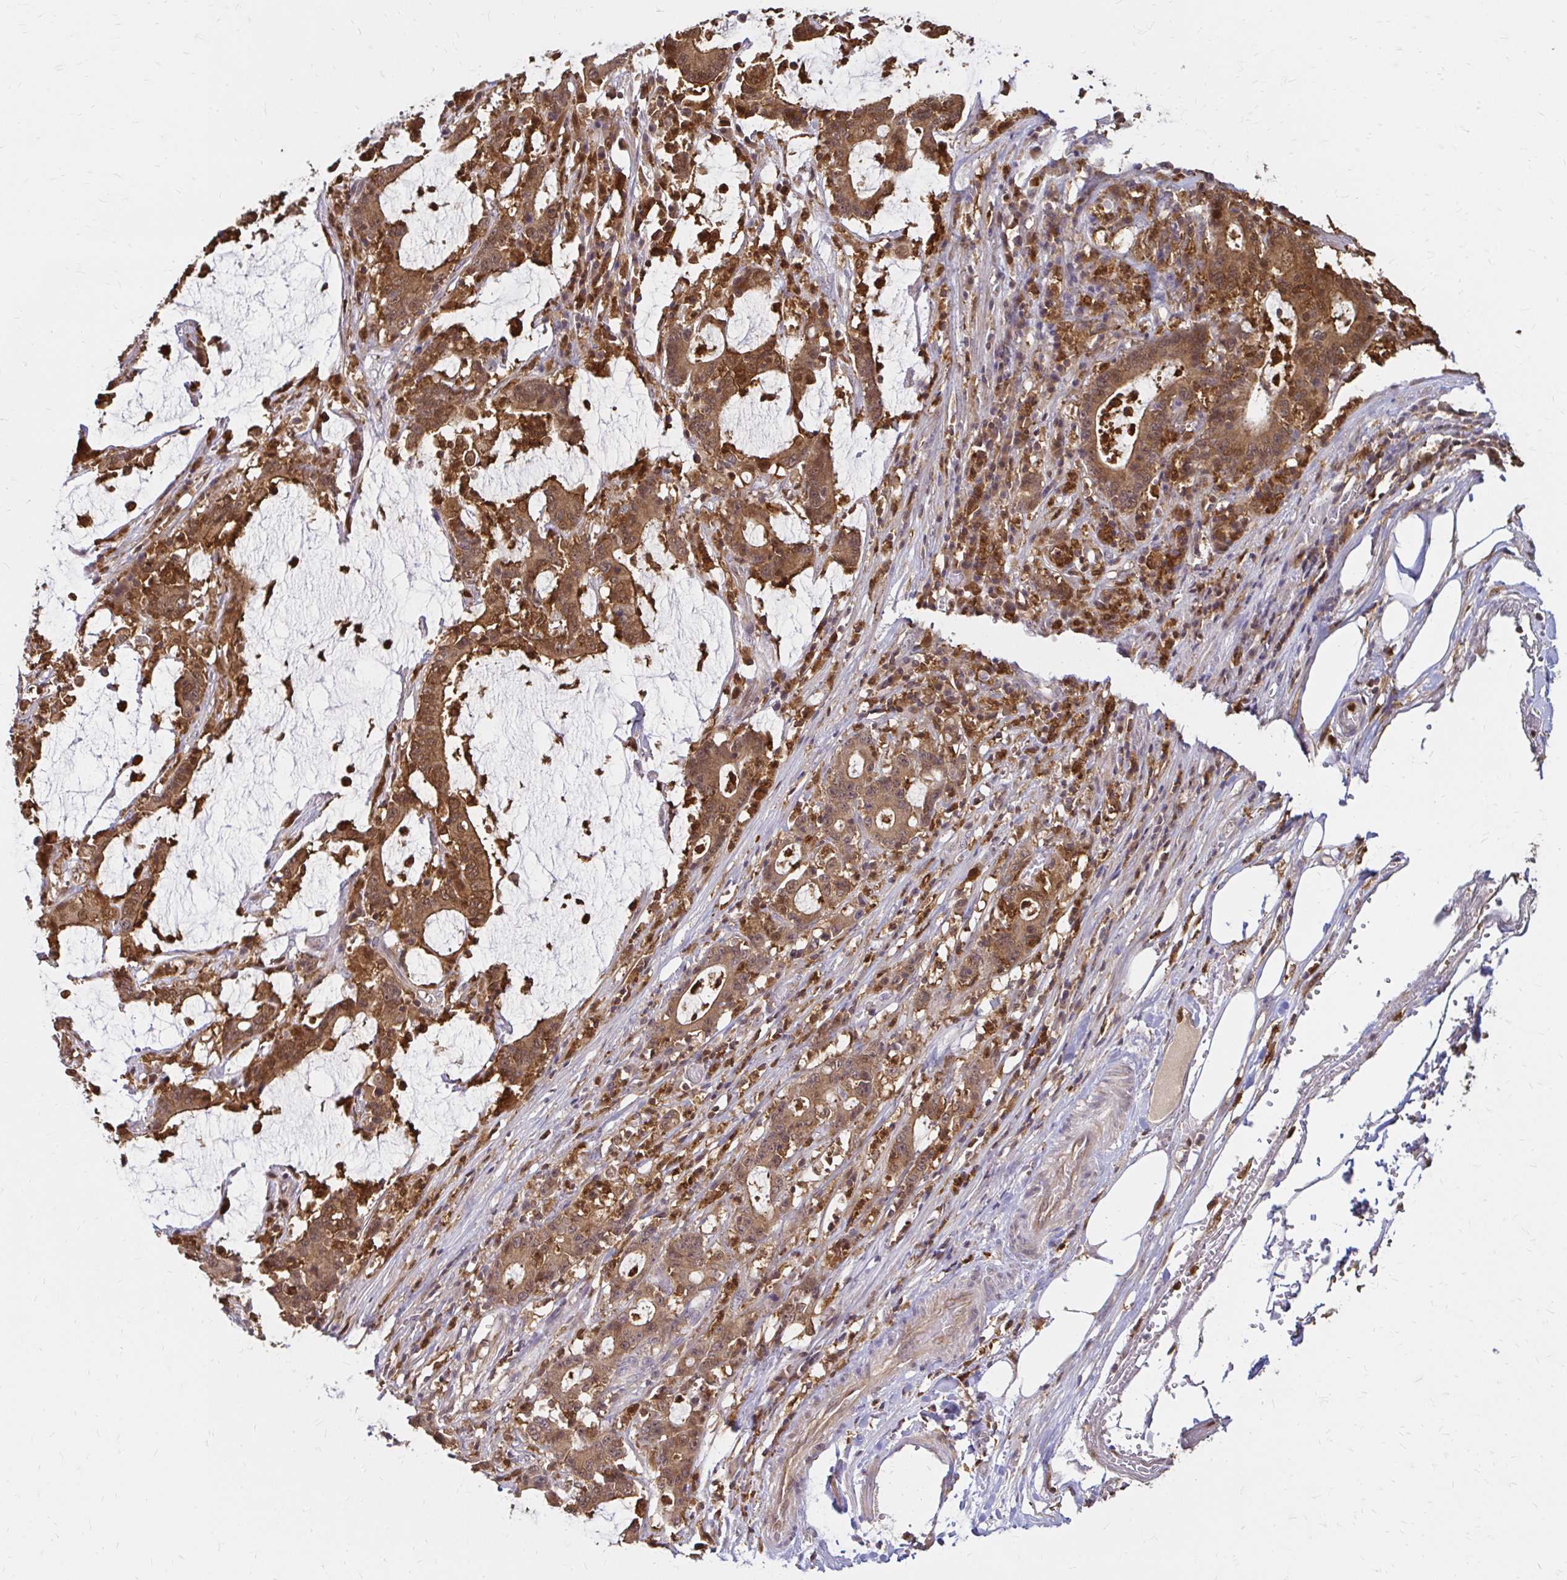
{"staining": {"intensity": "strong", "quantity": ">75%", "location": "cytoplasmic/membranous"}, "tissue": "stomach cancer", "cell_type": "Tumor cells", "image_type": "cancer", "snomed": [{"axis": "morphology", "description": "Adenocarcinoma, NOS"}, {"axis": "topography", "description": "Stomach, upper"}], "caption": "About >75% of tumor cells in adenocarcinoma (stomach) show strong cytoplasmic/membranous protein expression as visualized by brown immunohistochemical staining.", "gene": "PYCARD", "patient": {"sex": "male", "age": 68}}